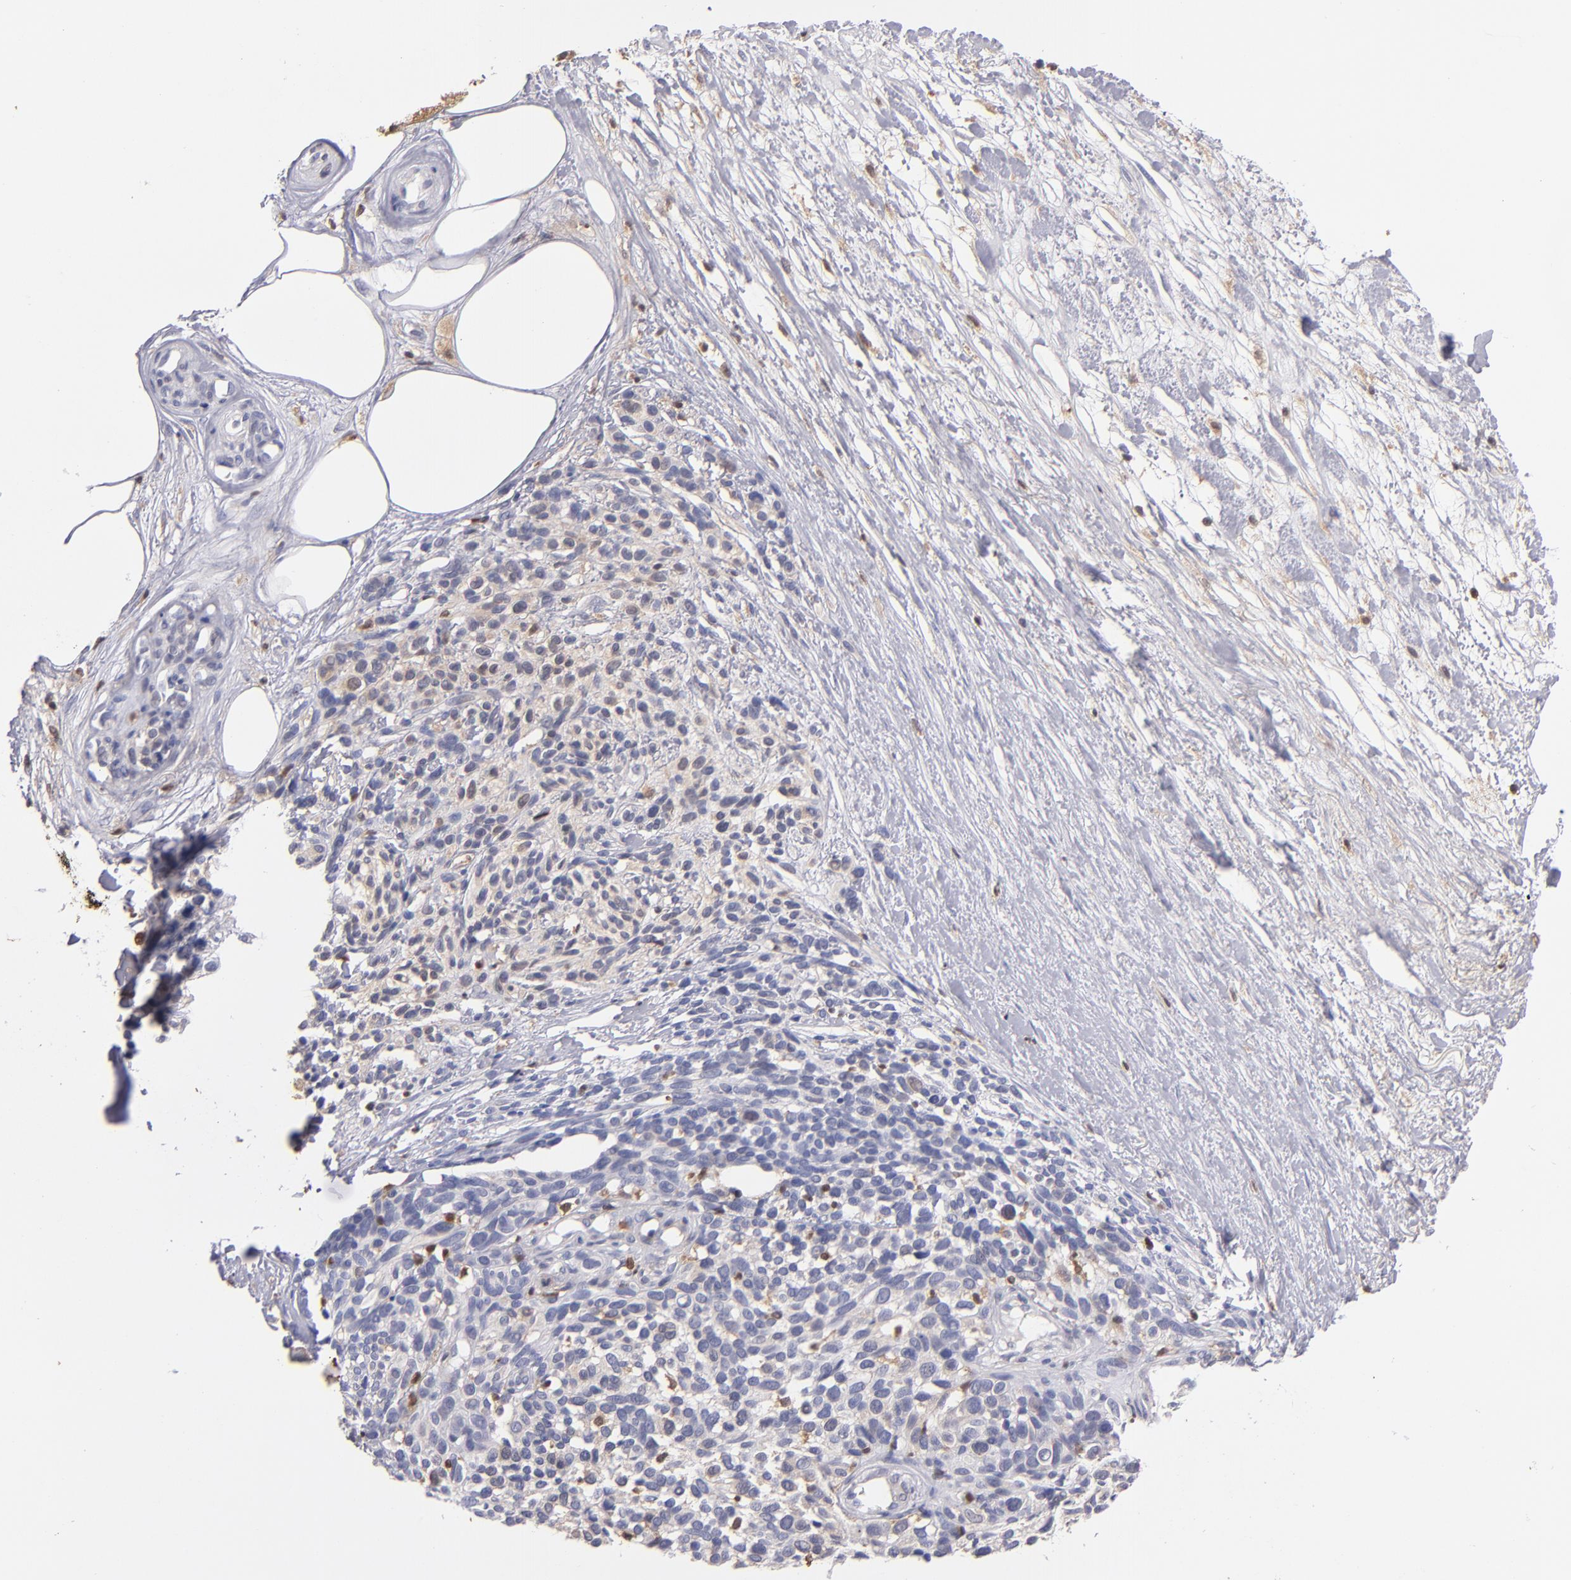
{"staining": {"intensity": "weak", "quantity": "<25%", "location": "cytoplasmic/membranous"}, "tissue": "melanoma", "cell_type": "Tumor cells", "image_type": "cancer", "snomed": [{"axis": "morphology", "description": "Malignant melanoma, NOS"}, {"axis": "topography", "description": "Skin"}], "caption": "Micrograph shows no protein staining in tumor cells of malignant melanoma tissue.", "gene": "PRKCD", "patient": {"sex": "female", "age": 85}}